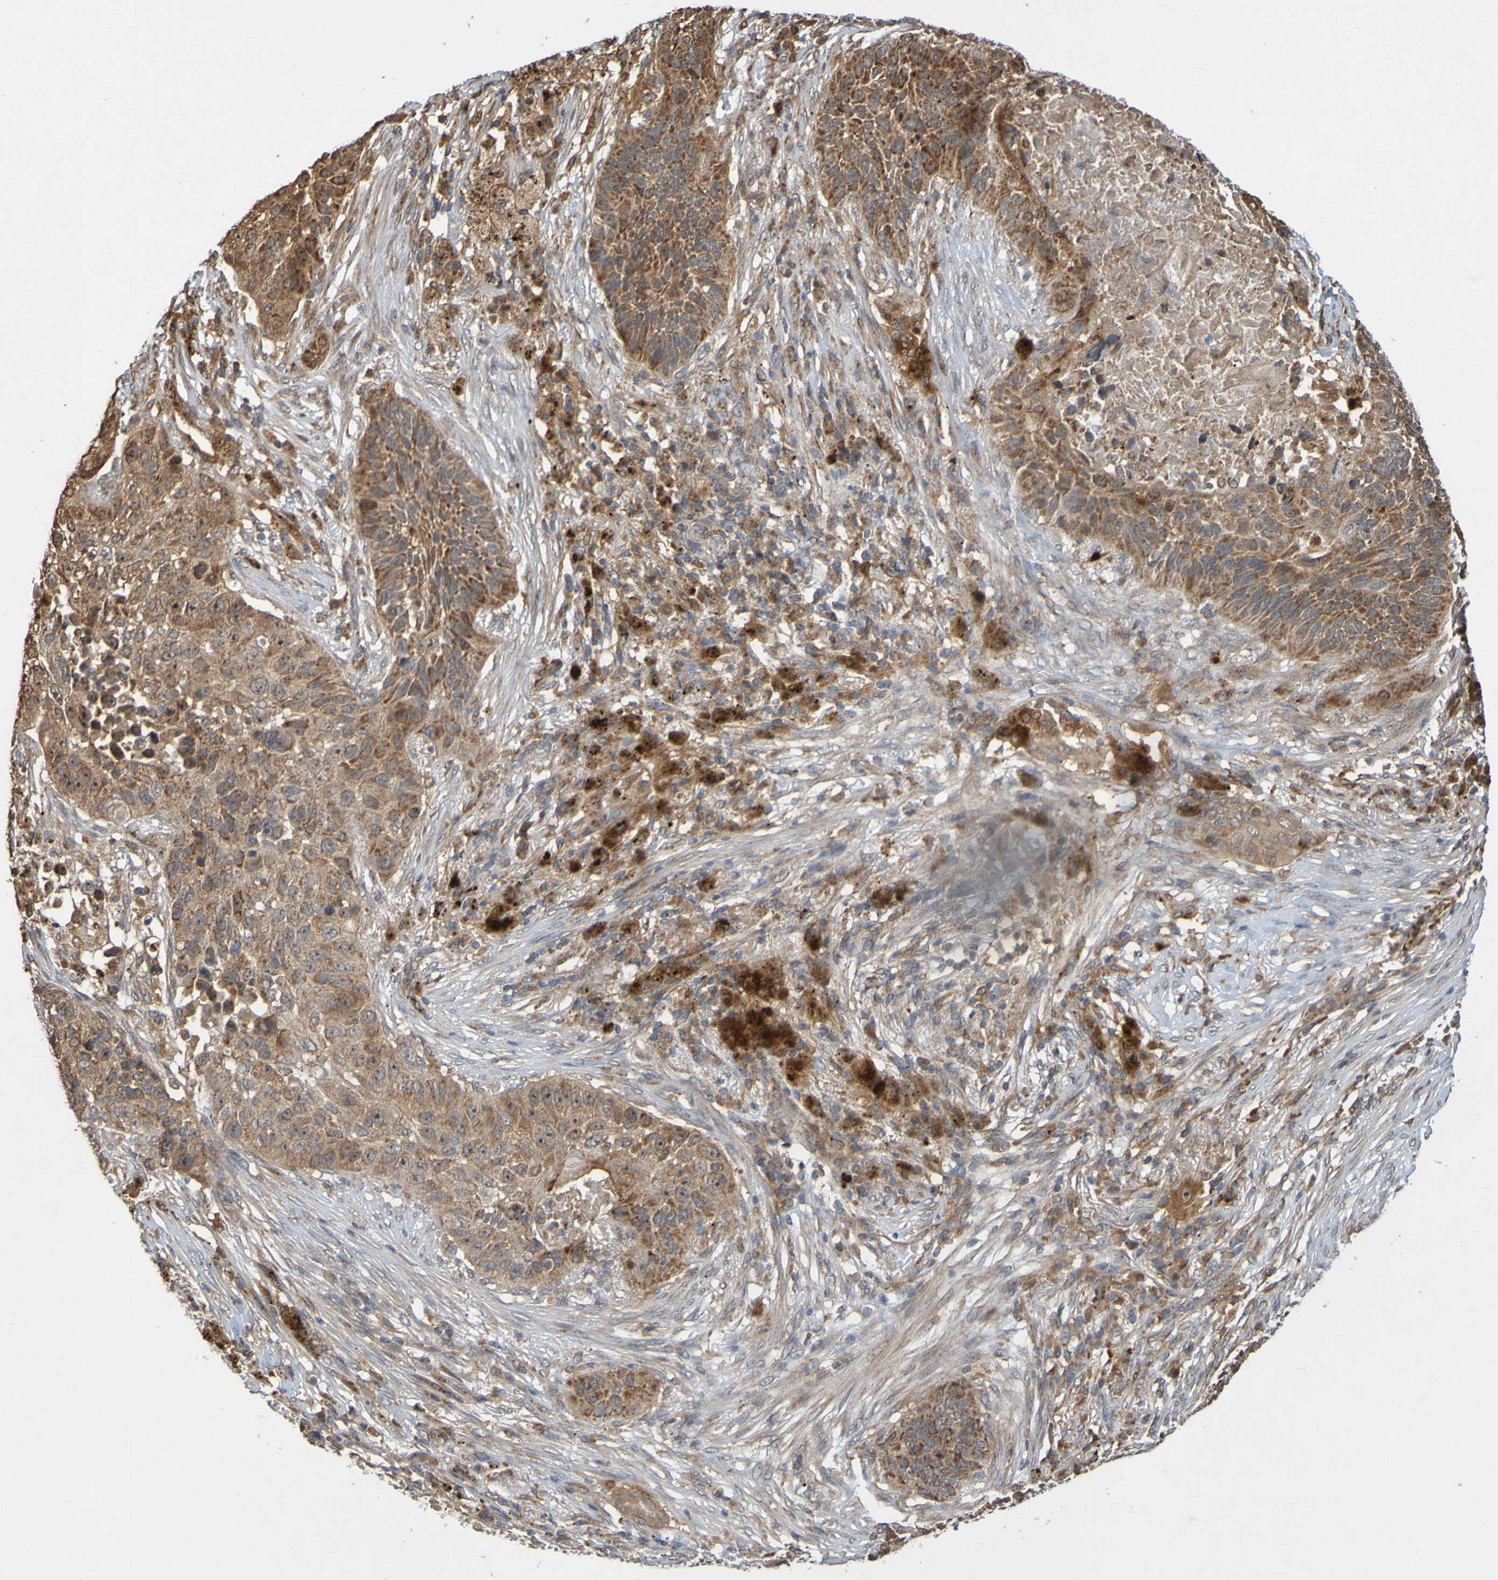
{"staining": {"intensity": "moderate", "quantity": ">75%", "location": "cytoplasmic/membranous,nuclear"}, "tissue": "lung cancer", "cell_type": "Tumor cells", "image_type": "cancer", "snomed": [{"axis": "morphology", "description": "Squamous cell carcinoma, NOS"}, {"axis": "topography", "description": "Lung"}], "caption": "A medium amount of moderate cytoplasmic/membranous and nuclear staining is present in approximately >75% of tumor cells in lung cancer (squamous cell carcinoma) tissue.", "gene": "TMBIM1", "patient": {"sex": "male", "age": 57}}